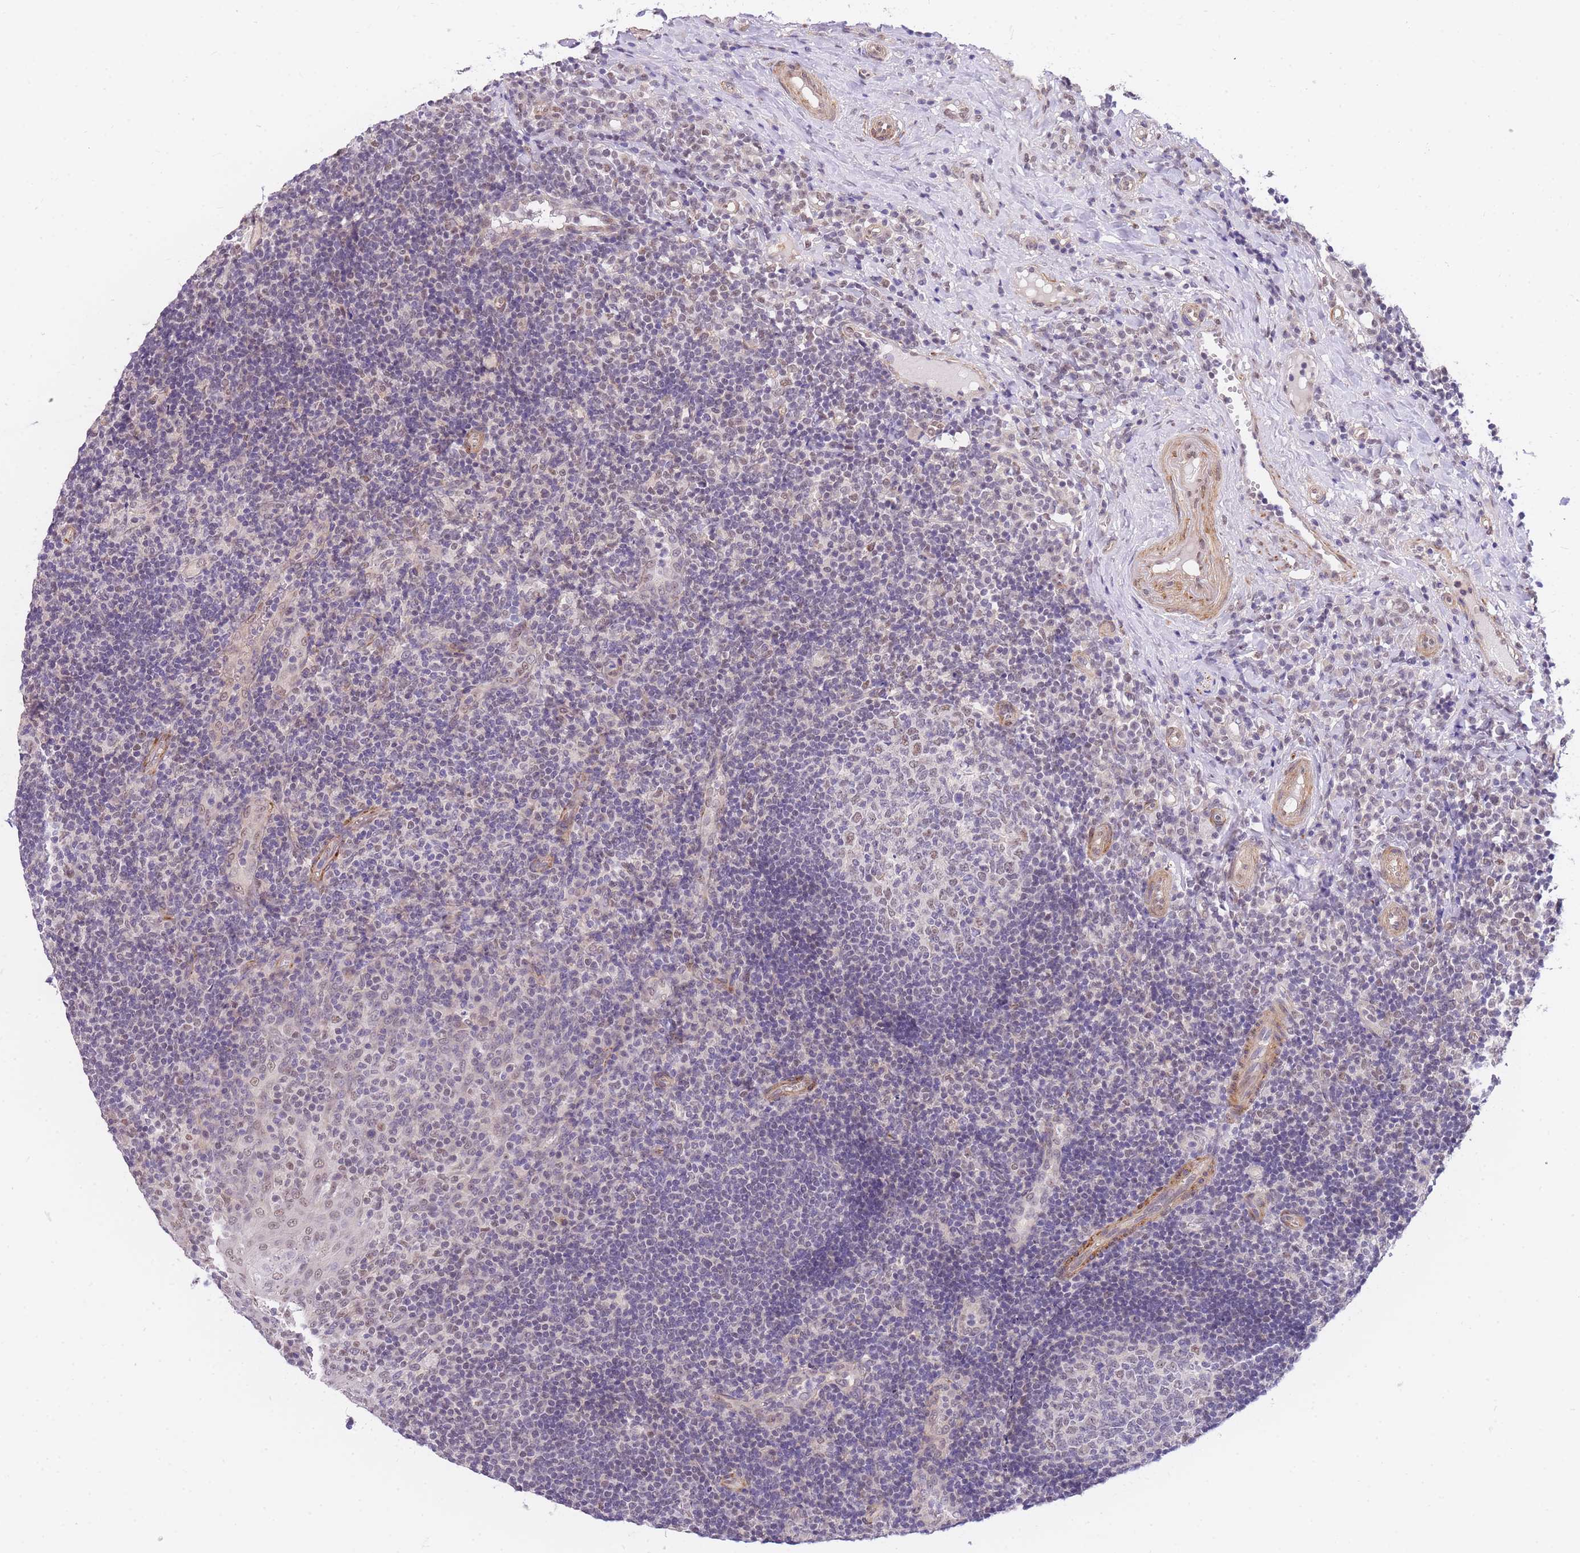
{"staining": {"intensity": "negative", "quantity": "none", "location": "none"}, "tissue": "tonsil", "cell_type": "Germinal center cells", "image_type": "normal", "snomed": [{"axis": "morphology", "description": "Normal tissue, NOS"}, {"axis": "topography", "description": "Tonsil"}], "caption": "Immunohistochemistry micrograph of normal tonsil: tonsil stained with DAB (3,3'-diaminobenzidine) exhibits no significant protein positivity in germinal center cells.", "gene": "S100PBP", "patient": {"sex": "female", "age": 40}}